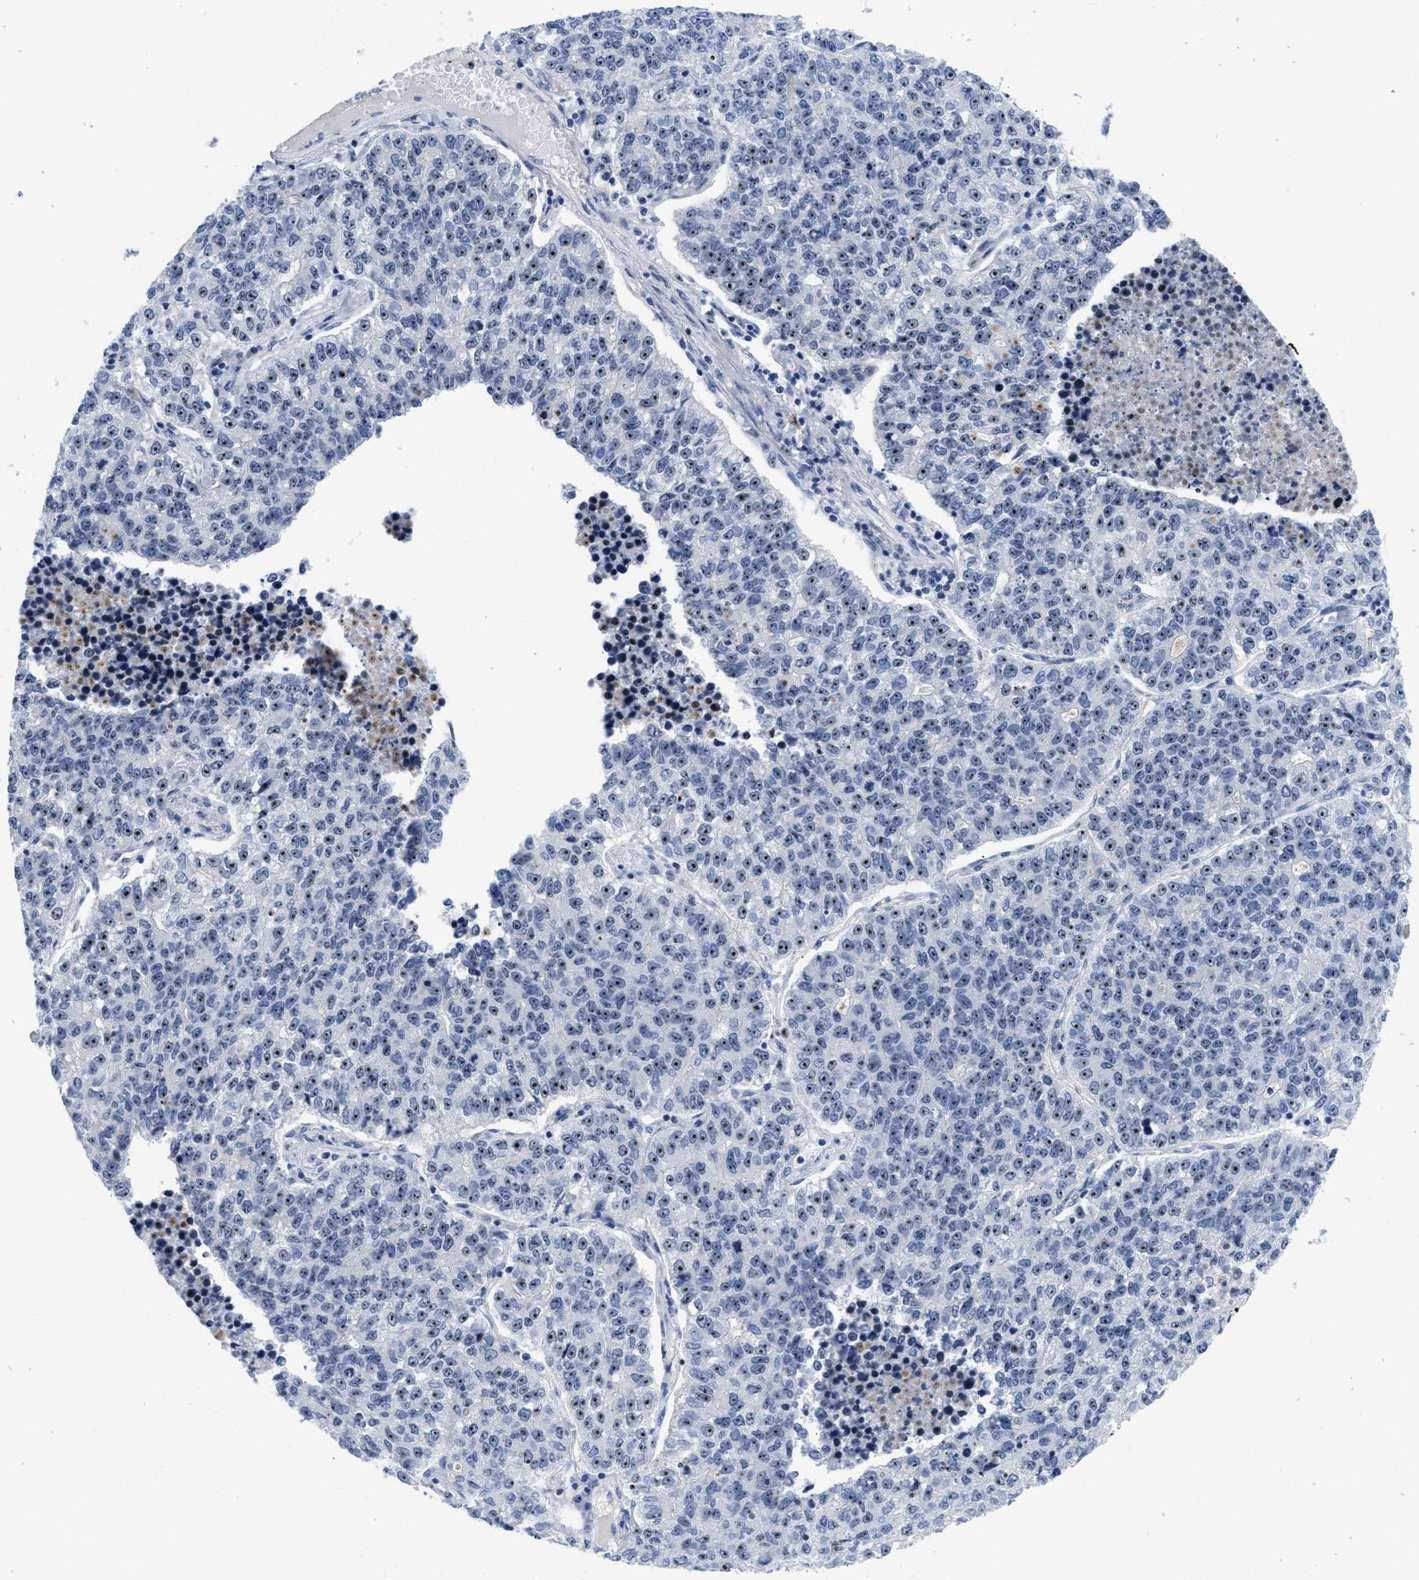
{"staining": {"intensity": "moderate", "quantity": ">75%", "location": "nuclear"}, "tissue": "lung cancer", "cell_type": "Tumor cells", "image_type": "cancer", "snomed": [{"axis": "morphology", "description": "Adenocarcinoma, NOS"}, {"axis": "topography", "description": "Lung"}], "caption": "Immunohistochemical staining of human lung adenocarcinoma reveals moderate nuclear protein expression in about >75% of tumor cells.", "gene": "NOP58", "patient": {"sex": "male", "age": 49}}